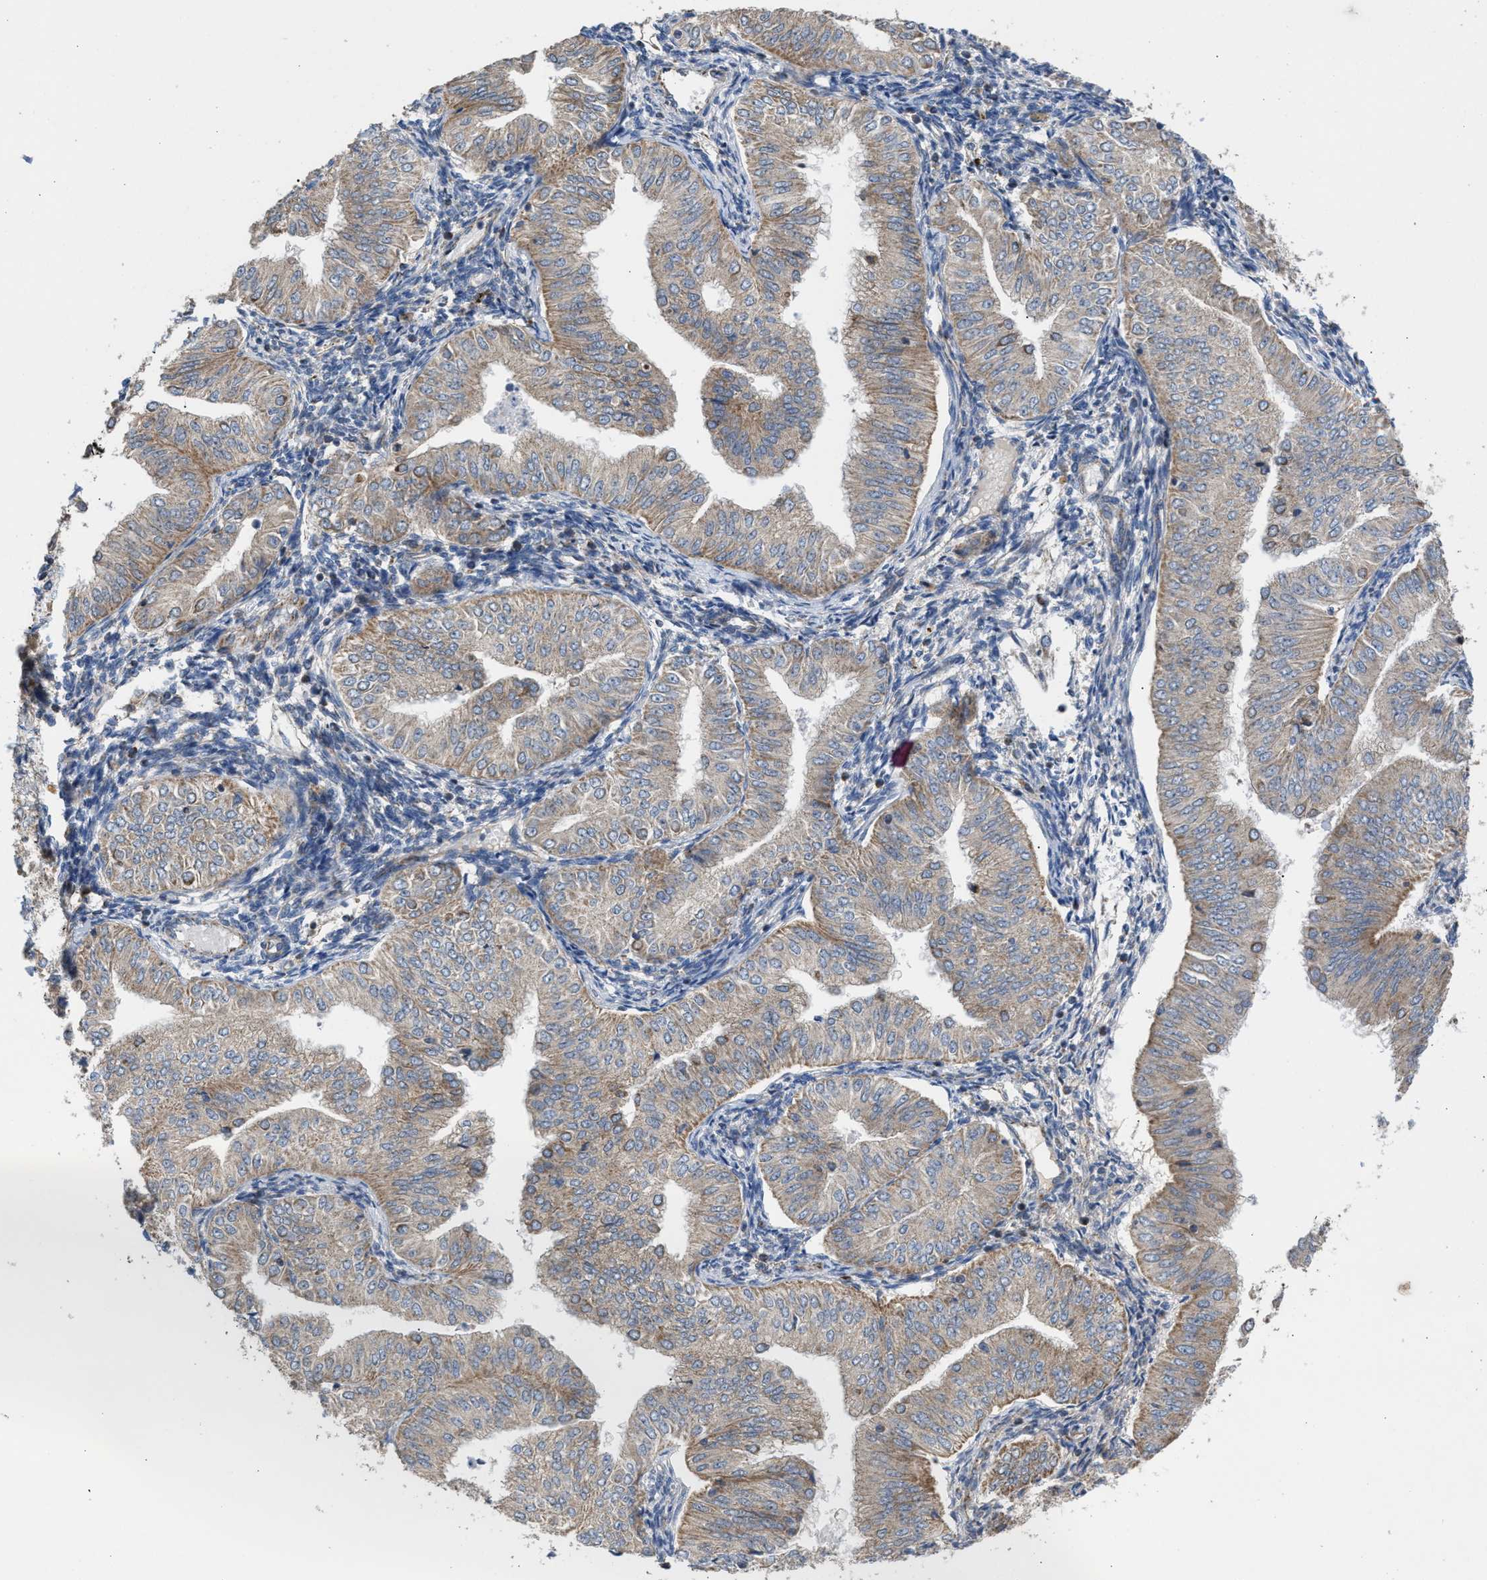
{"staining": {"intensity": "weak", "quantity": ">75%", "location": "cytoplasmic/membranous"}, "tissue": "endometrial cancer", "cell_type": "Tumor cells", "image_type": "cancer", "snomed": [{"axis": "morphology", "description": "Normal tissue, NOS"}, {"axis": "morphology", "description": "Adenocarcinoma, NOS"}, {"axis": "topography", "description": "Endometrium"}], "caption": "Endometrial adenocarcinoma tissue shows weak cytoplasmic/membranous expression in approximately >75% of tumor cells, visualized by immunohistochemistry. Ihc stains the protein in brown and the nuclei are stained blue.", "gene": "TACO1", "patient": {"sex": "female", "age": 53}}